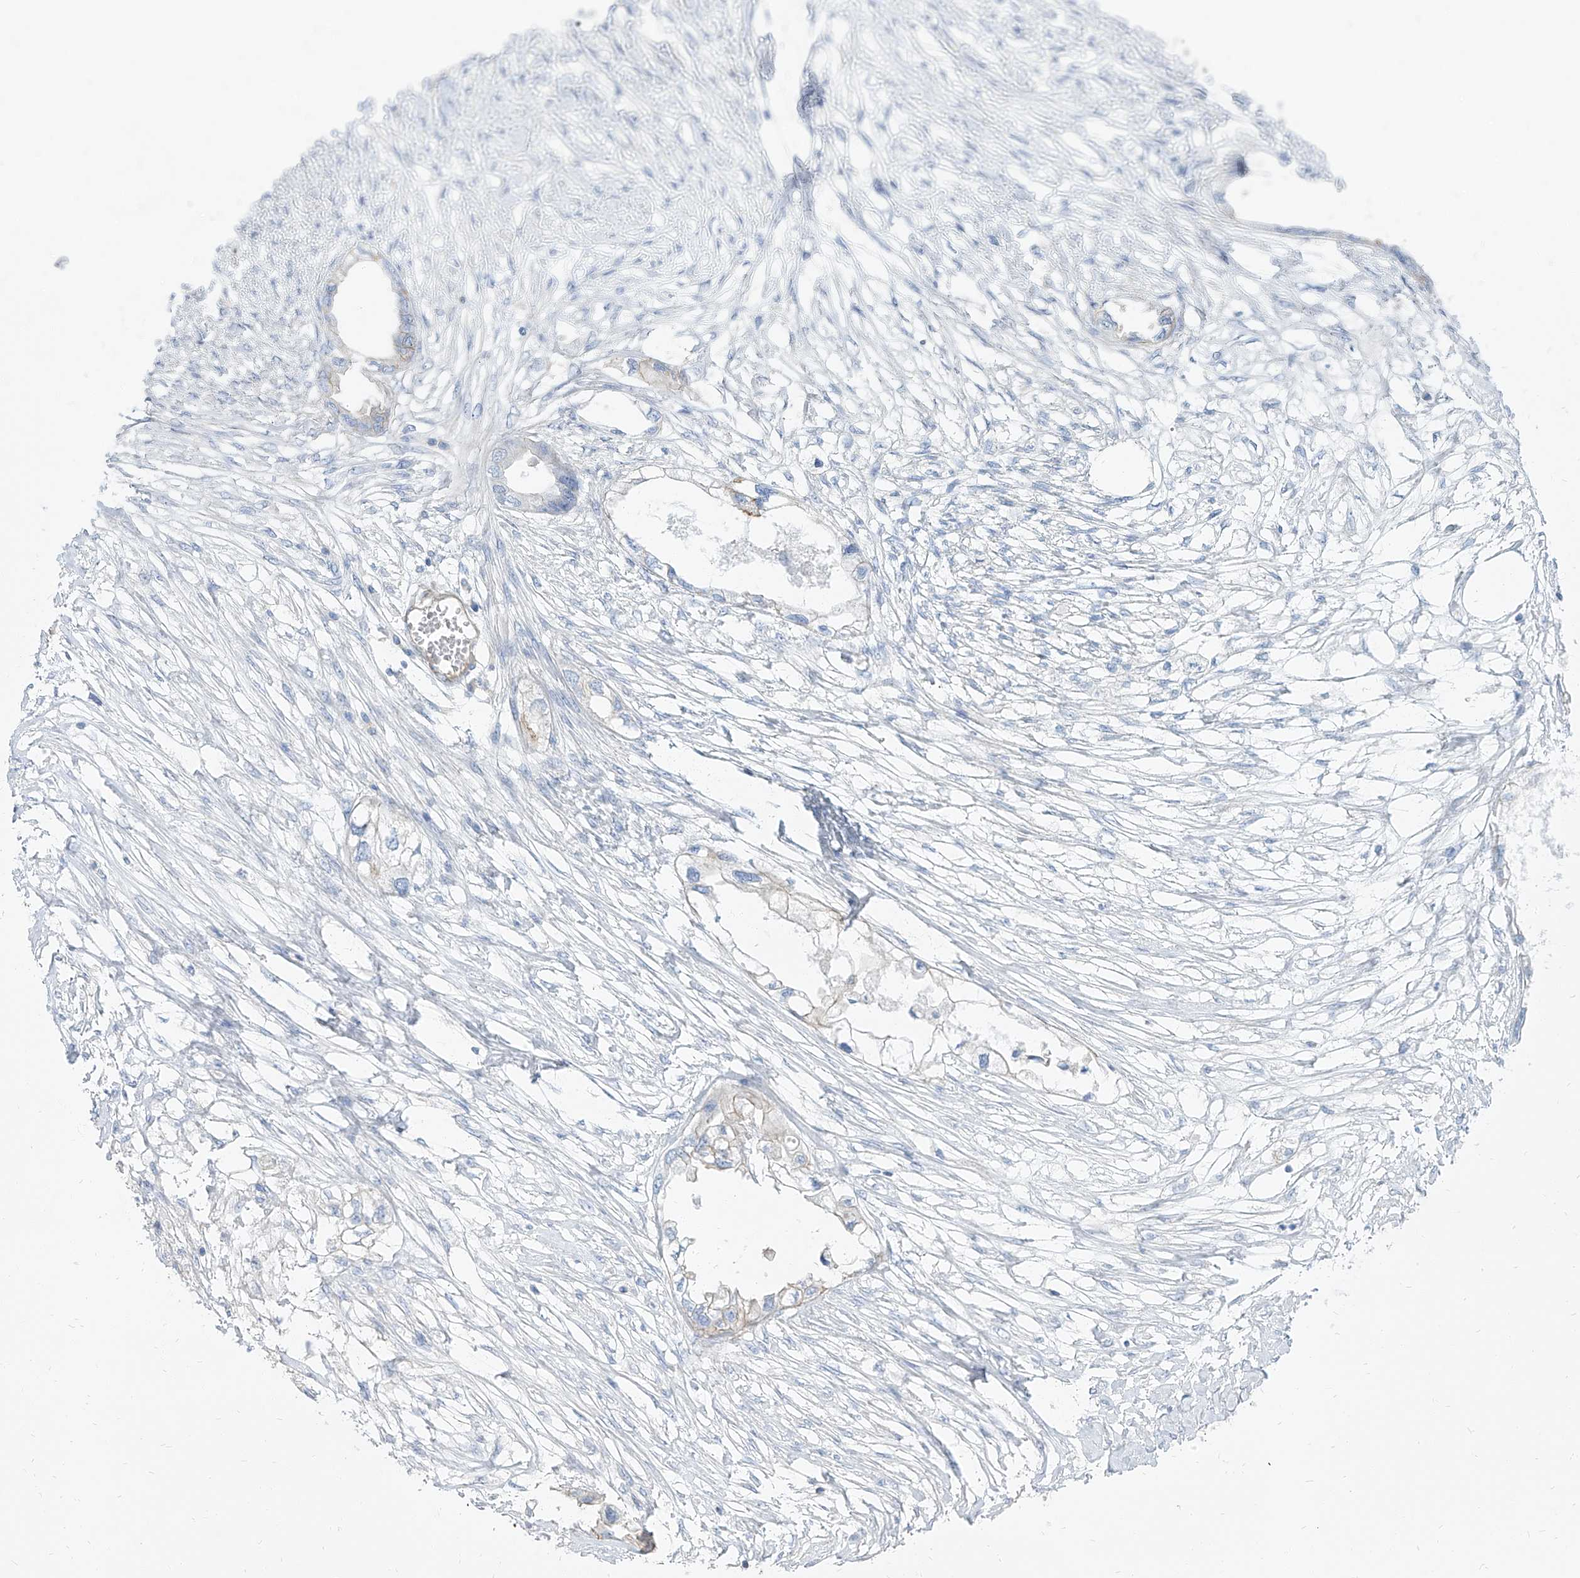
{"staining": {"intensity": "weak", "quantity": "<25%", "location": "cytoplasmic/membranous"}, "tissue": "endometrial cancer", "cell_type": "Tumor cells", "image_type": "cancer", "snomed": [{"axis": "morphology", "description": "Adenocarcinoma, NOS"}, {"axis": "morphology", "description": "Adenocarcinoma, metastatic, NOS"}, {"axis": "topography", "description": "Adipose tissue"}, {"axis": "topography", "description": "Endometrium"}], "caption": "Histopathology image shows no significant protein expression in tumor cells of endometrial cancer.", "gene": "TXLNB", "patient": {"sex": "female", "age": 67}}